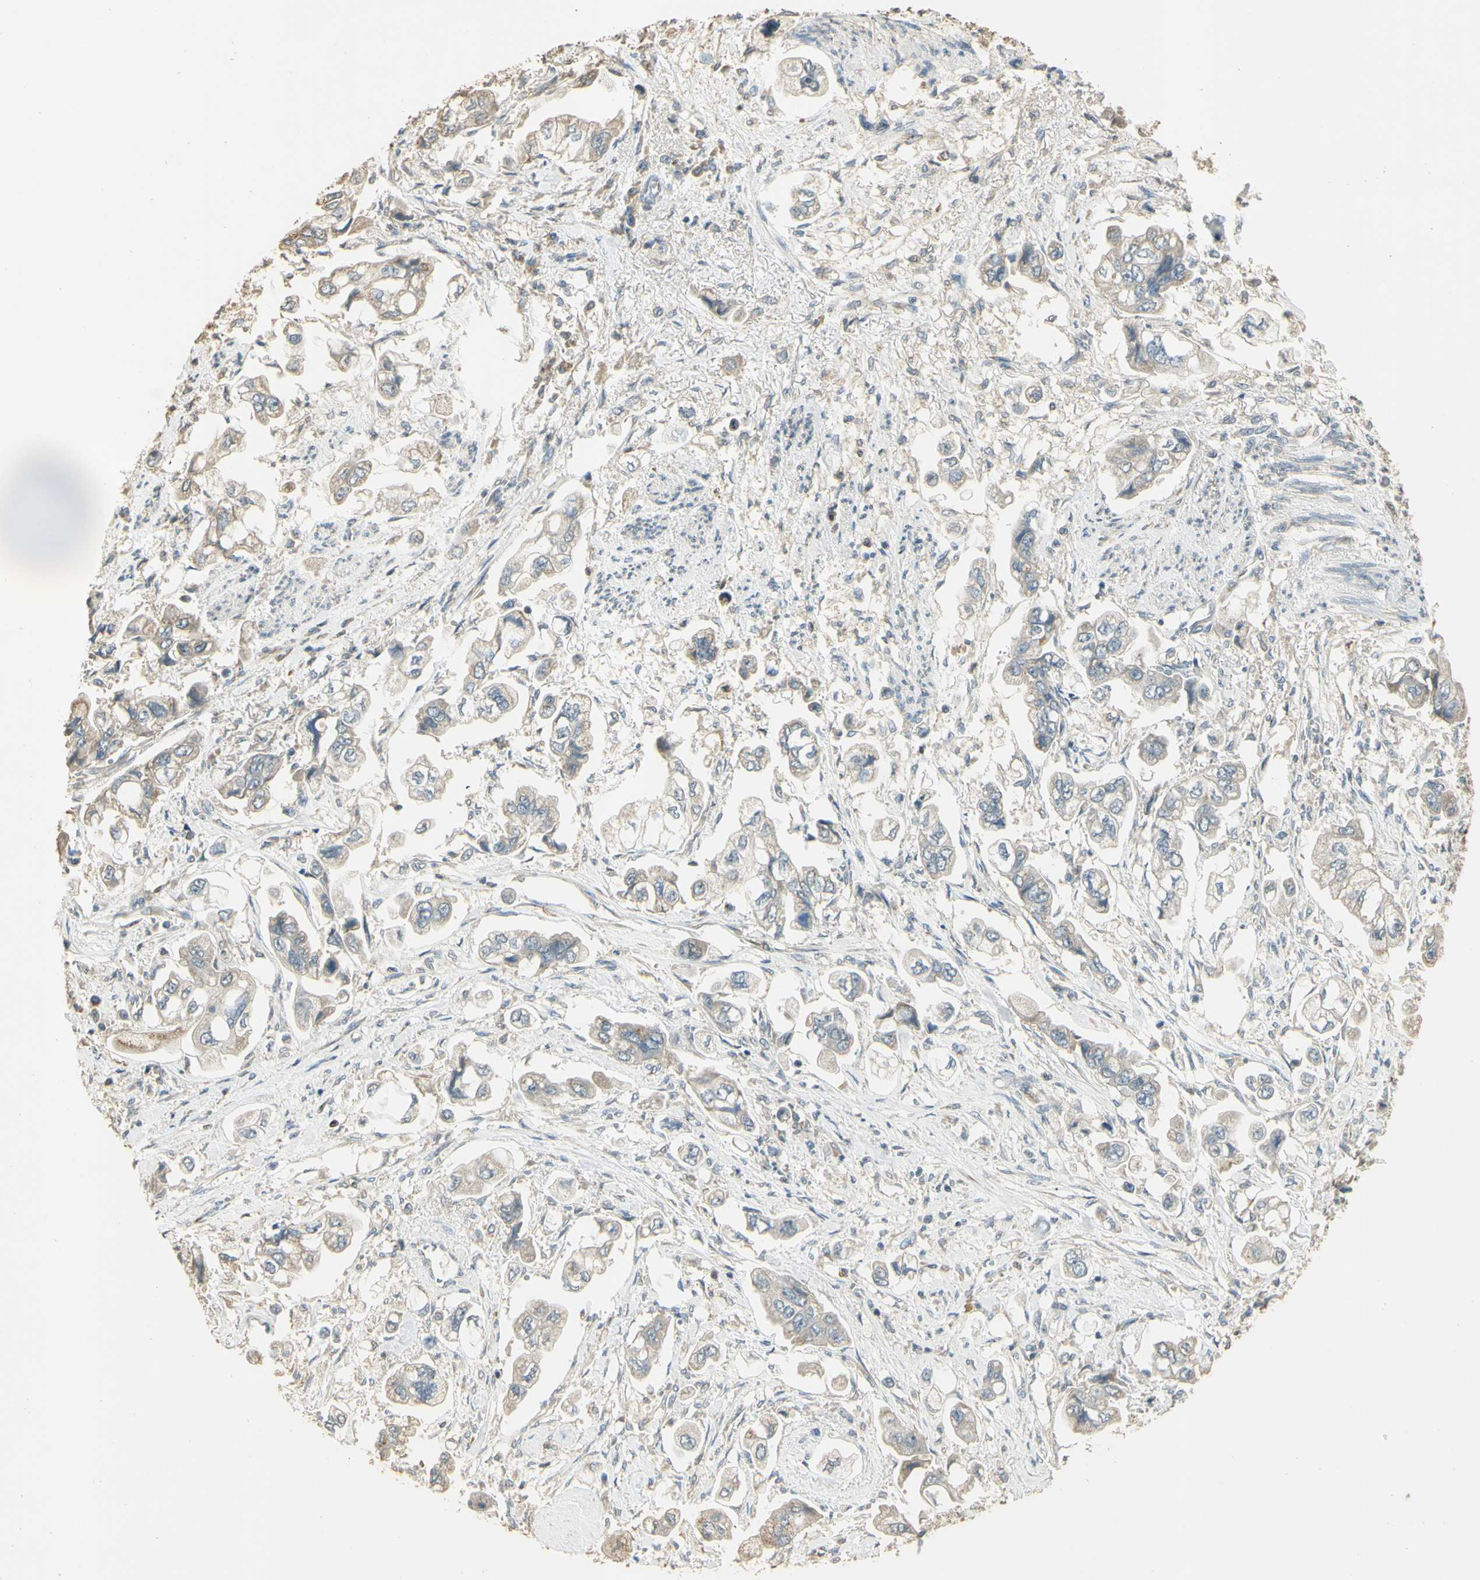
{"staining": {"intensity": "weak", "quantity": "25%-75%", "location": "cytoplasmic/membranous"}, "tissue": "stomach cancer", "cell_type": "Tumor cells", "image_type": "cancer", "snomed": [{"axis": "morphology", "description": "Adenocarcinoma, NOS"}, {"axis": "topography", "description": "Stomach"}], "caption": "IHC histopathology image of neoplastic tissue: stomach cancer (adenocarcinoma) stained using IHC demonstrates low levels of weak protein expression localized specifically in the cytoplasmic/membranous of tumor cells, appearing as a cytoplasmic/membranous brown color.", "gene": "UXS1", "patient": {"sex": "male", "age": 62}}